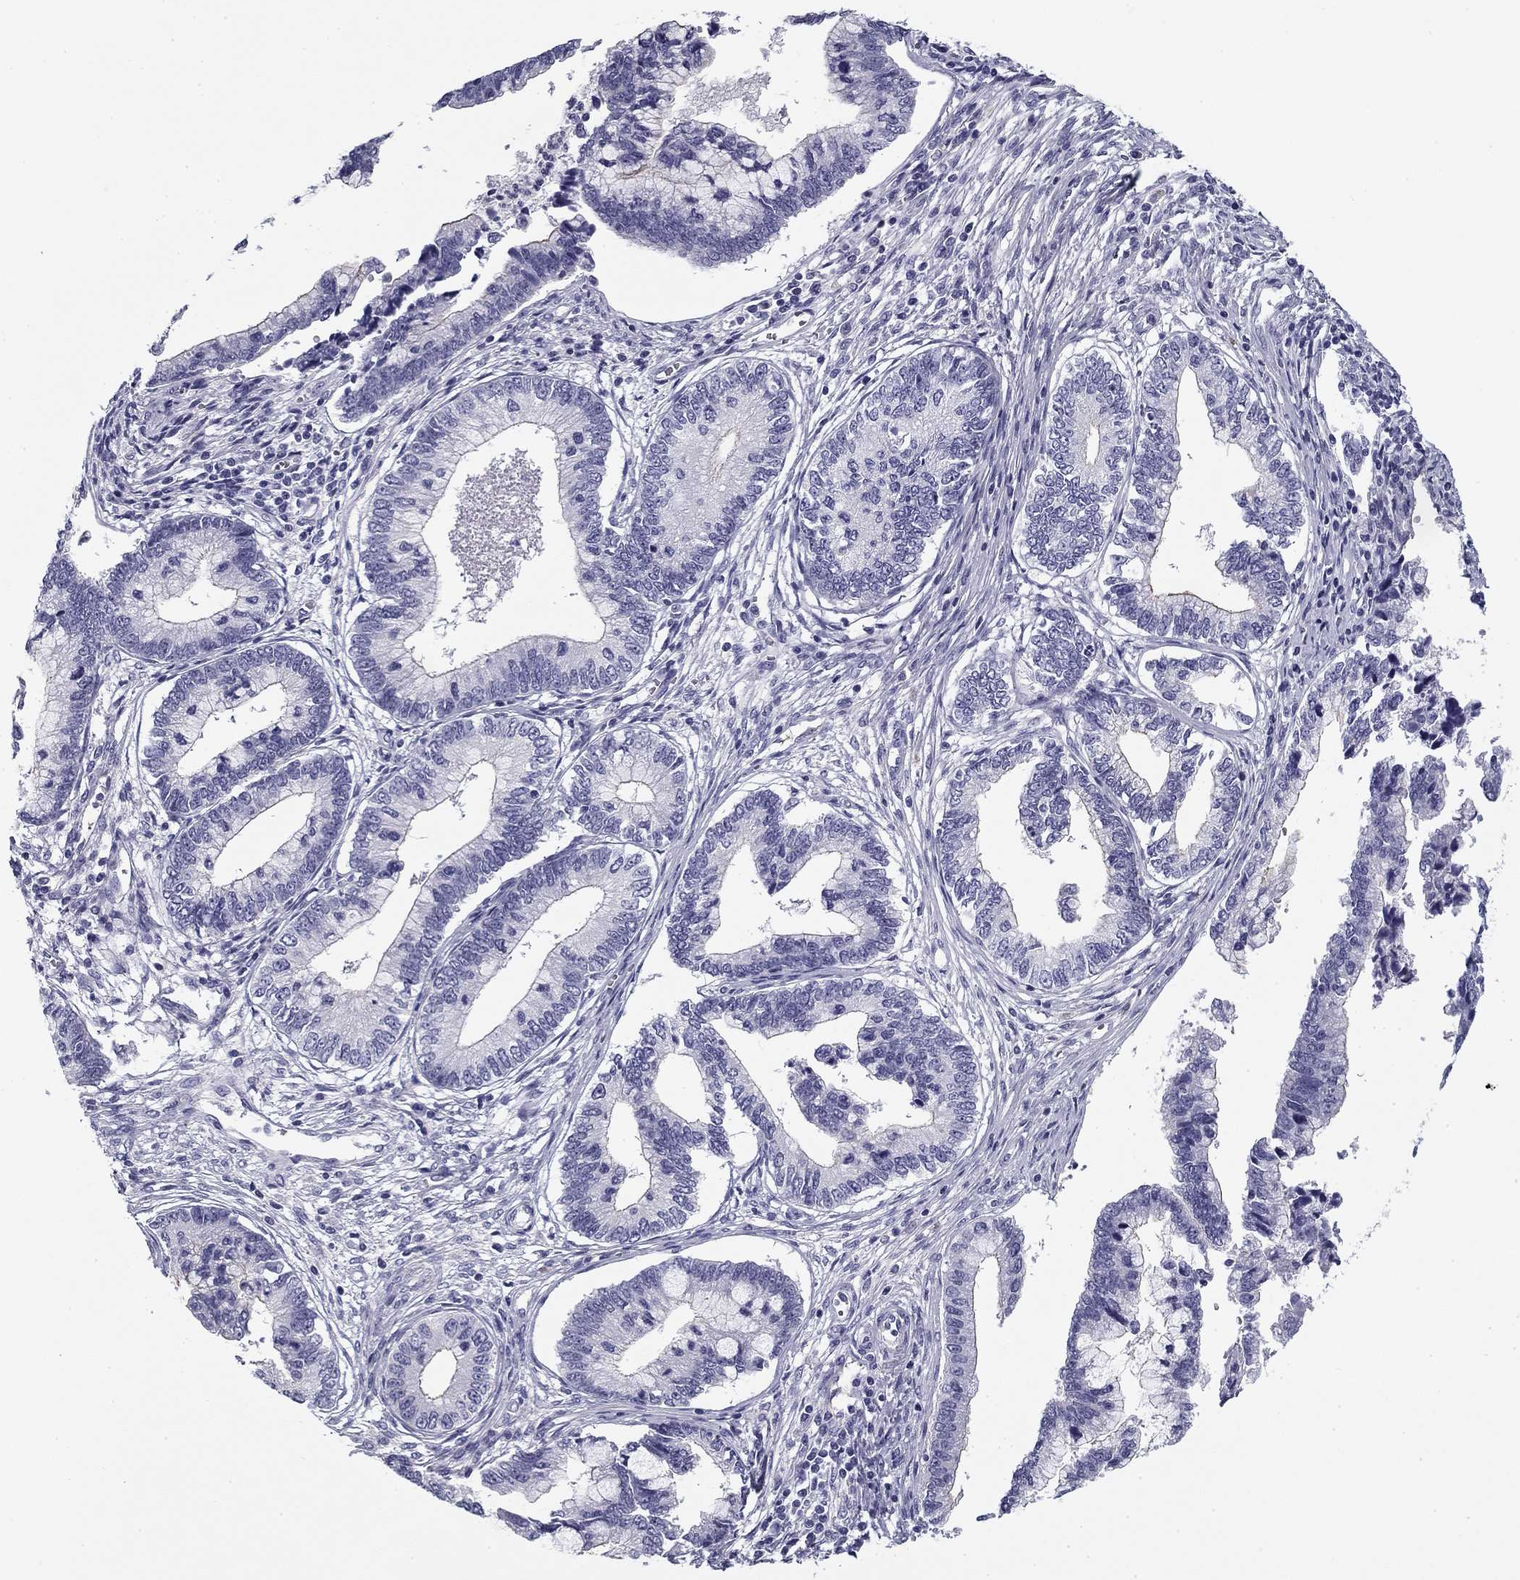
{"staining": {"intensity": "negative", "quantity": "none", "location": "none"}, "tissue": "cervical cancer", "cell_type": "Tumor cells", "image_type": "cancer", "snomed": [{"axis": "morphology", "description": "Adenocarcinoma, NOS"}, {"axis": "topography", "description": "Cervix"}], "caption": "A histopathology image of cervical cancer (adenocarcinoma) stained for a protein reveals no brown staining in tumor cells.", "gene": "FLNC", "patient": {"sex": "female", "age": 44}}